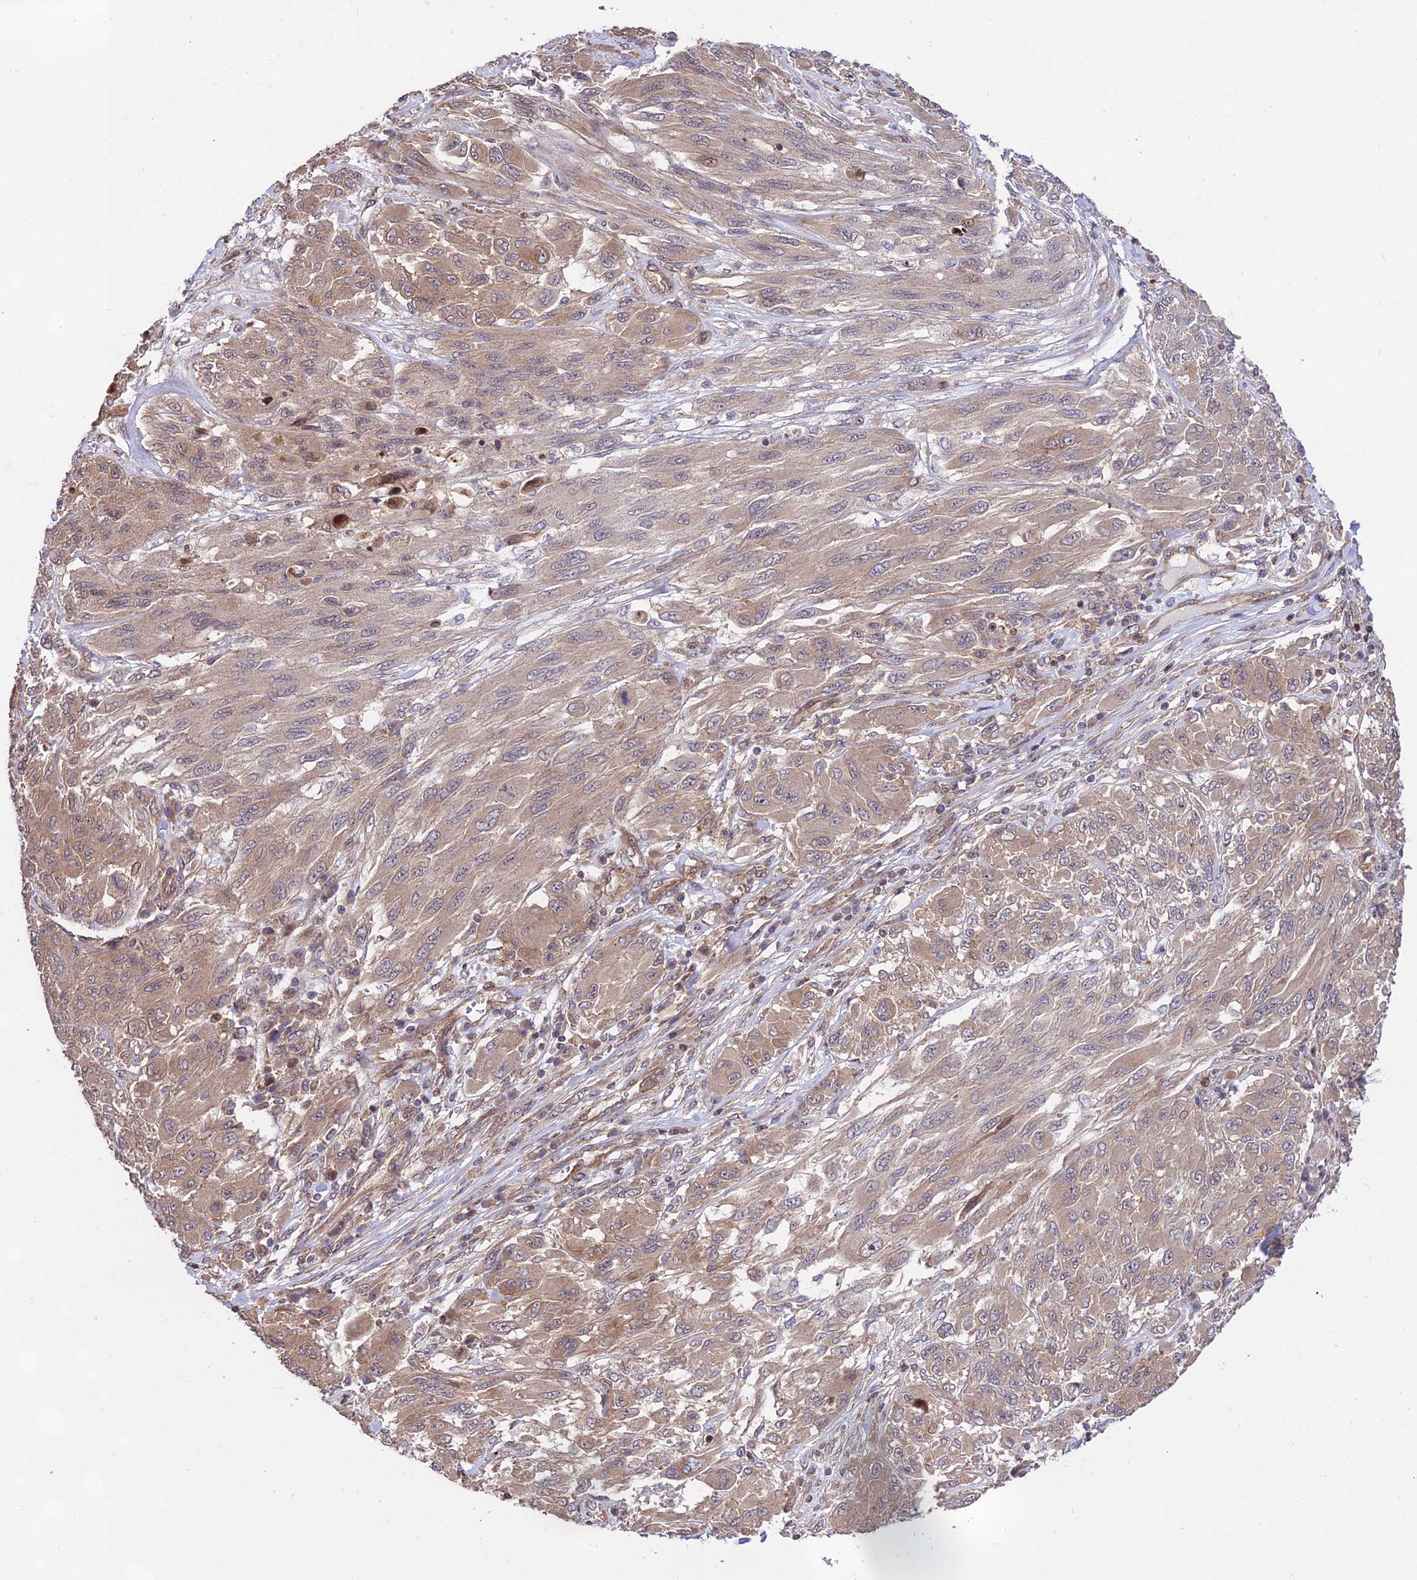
{"staining": {"intensity": "moderate", "quantity": ">75%", "location": "cytoplasmic/membranous"}, "tissue": "melanoma", "cell_type": "Tumor cells", "image_type": "cancer", "snomed": [{"axis": "morphology", "description": "Malignant melanoma, NOS"}, {"axis": "topography", "description": "Skin"}], "caption": "Immunohistochemistry (IHC) staining of melanoma, which demonstrates medium levels of moderate cytoplasmic/membranous expression in approximately >75% of tumor cells indicating moderate cytoplasmic/membranous protein positivity. The staining was performed using DAB (brown) for protein detection and nuclei were counterstained in hematoxylin (blue).", "gene": "SMG6", "patient": {"sex": "female", "age": 91}}